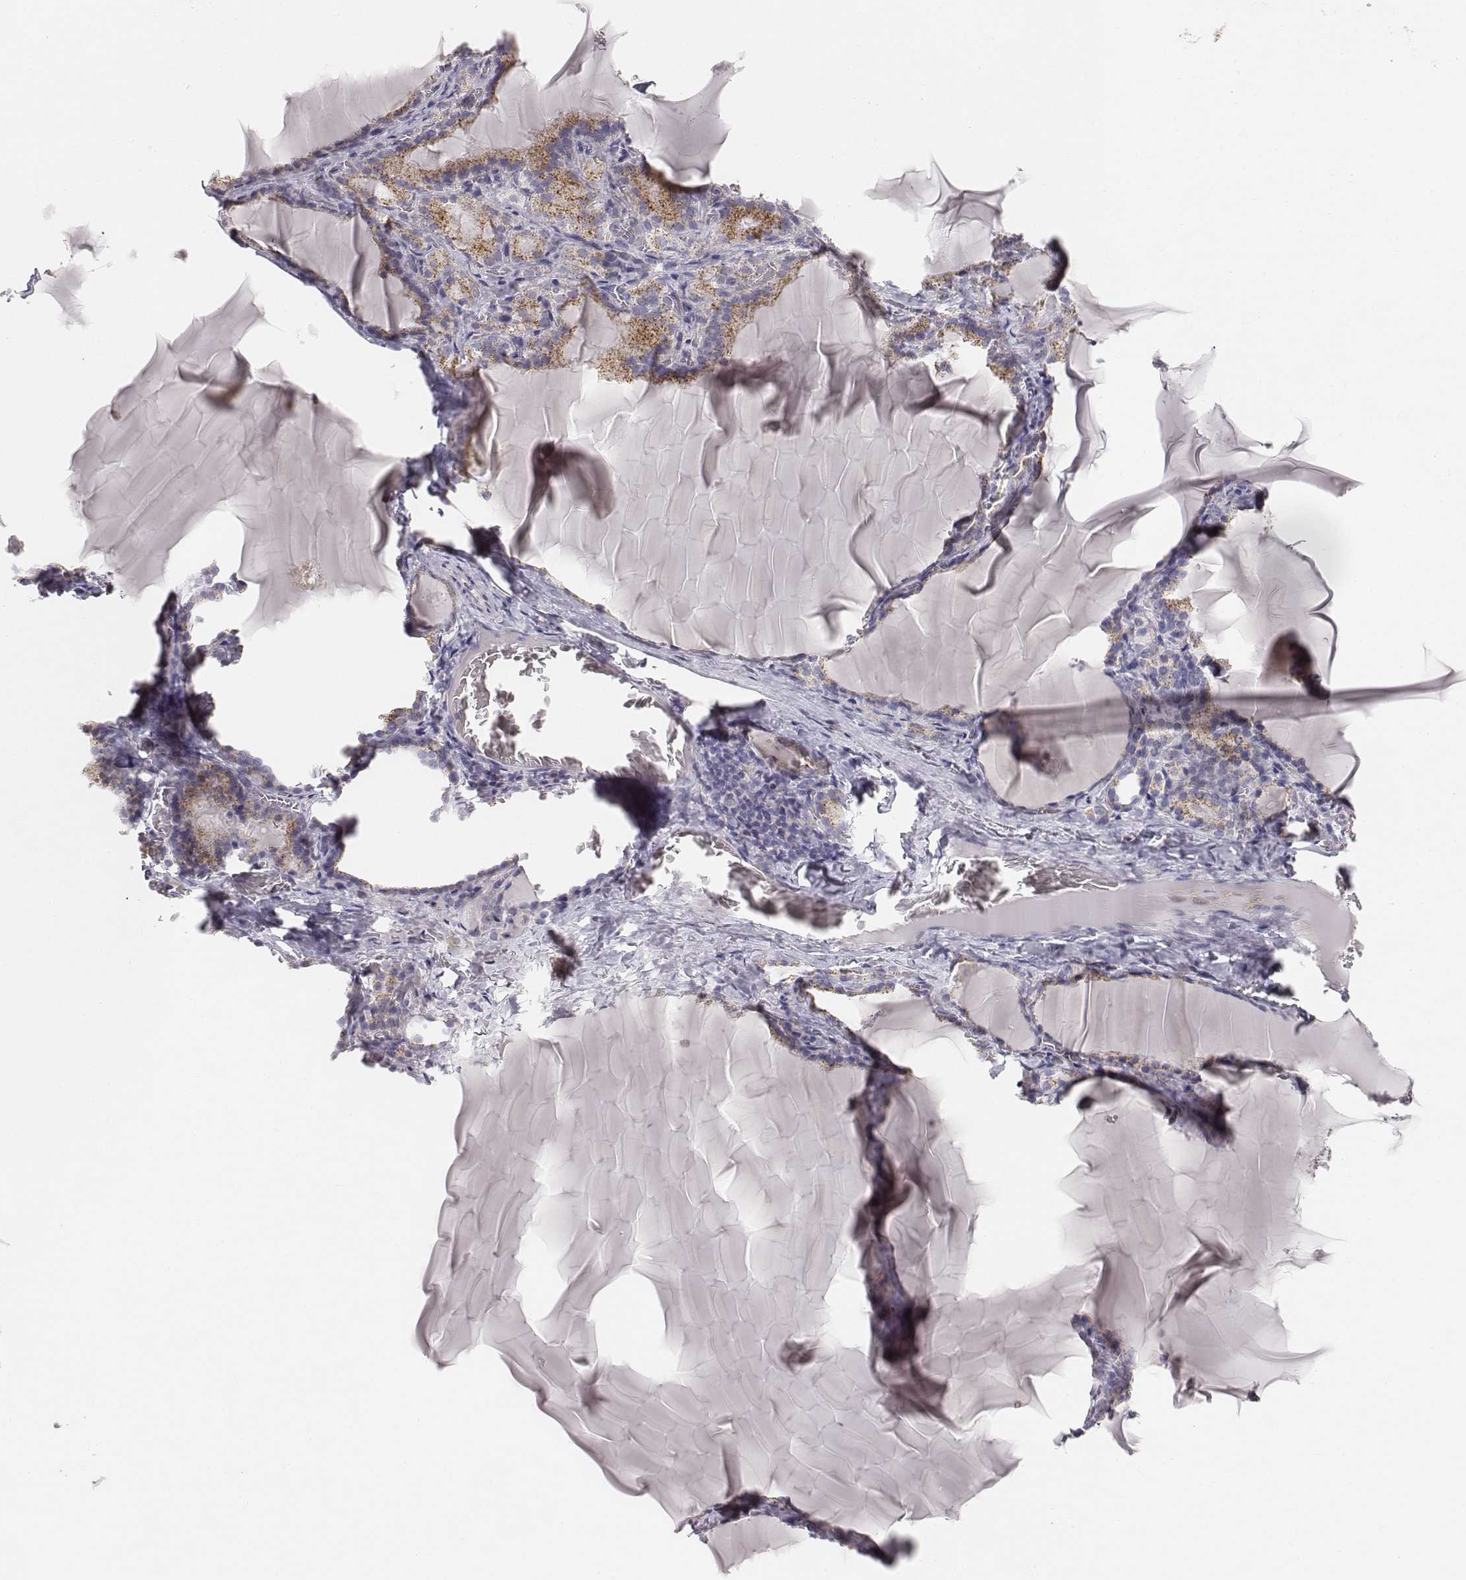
{"staining": {"intensity": "moderate", "quantity": "25%-75%", "location": "cytoplasmic/membranous"}, "tissue": "thyroid gland", "cell_type": "Glandular cells", "image_type": "normal", "snomed": [{"axis": "morphology", "description": "Normal tissue, NOS"}, {"axis": "morphology", "description": "Hyperplasia, NOS"}, {"axis": "topography", "description": "Thyroid gland"}], "caption": "Protein positivity by IHC reveals moderate cytoplasmic/membranous positivity in about 25%-75% of glandular cells in benign thyroid gland. The staining was performed using DAB (3,3'-diaminobenzidine), with brown indicating positive protein expression. Nuclei are stained blue with hematoxylin.", "gene": "ABCD3", "patient": {"sex": "female", "age": 27}}